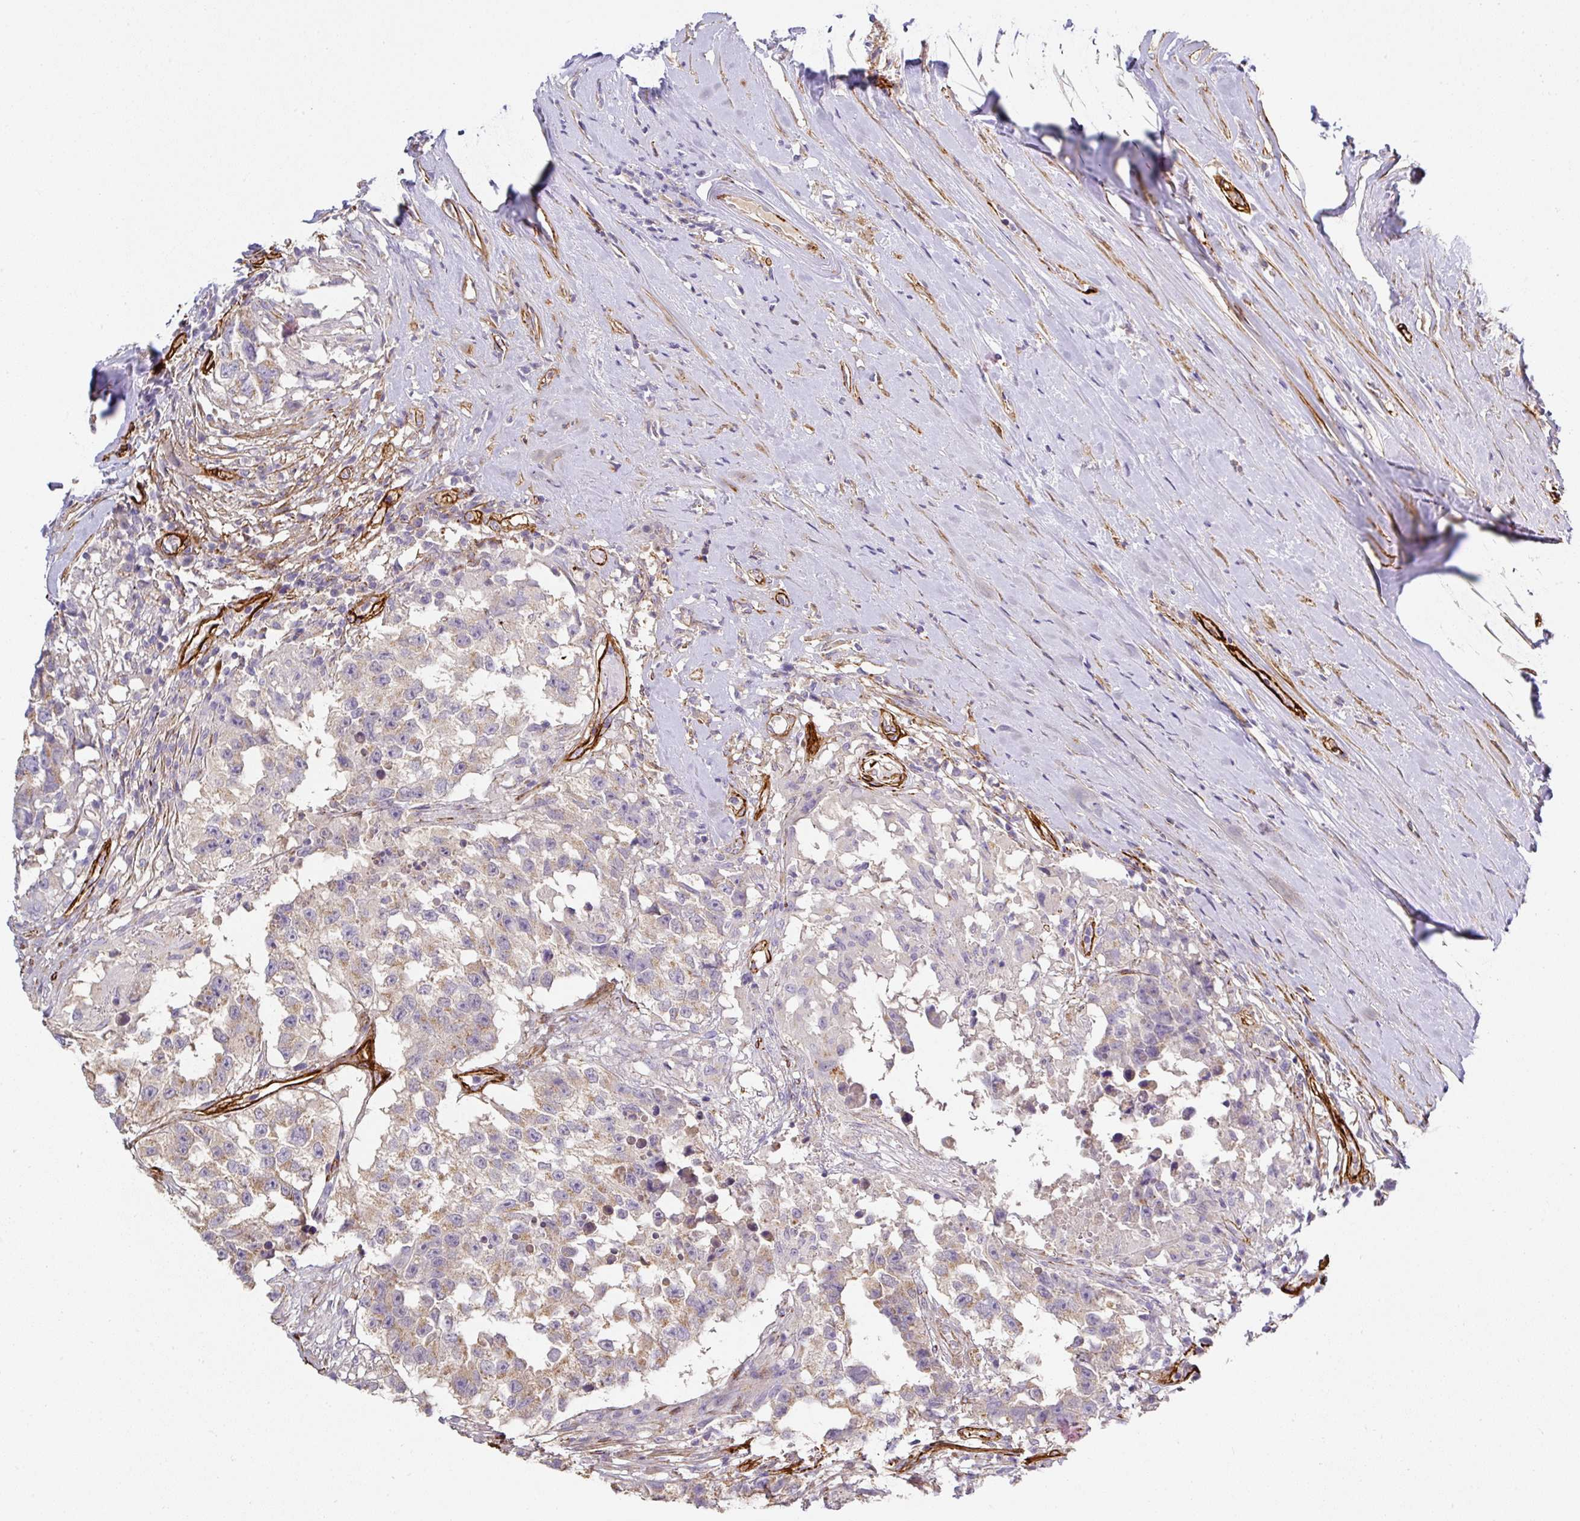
{"staining": {"intensity": "weak", "quantity": "<25%", "location": "cytoplasmic/membranous"}, "tissue": "testis cancer", "cell_type": "Tumor cells", "image_type": "cancer", "snomed": [{"axis": "morphology", "description": "Carcinoma, Embryonal, NOS"}, {"axis": "topography", "description": "Testis"}], "caption": "High power microscopy image of an IHC image of testis embryonal carcinoma, revealing no significant expression in tumor cells.", "gene": "SLC25A17", "patient": {"sex": "male", "age": 83}}